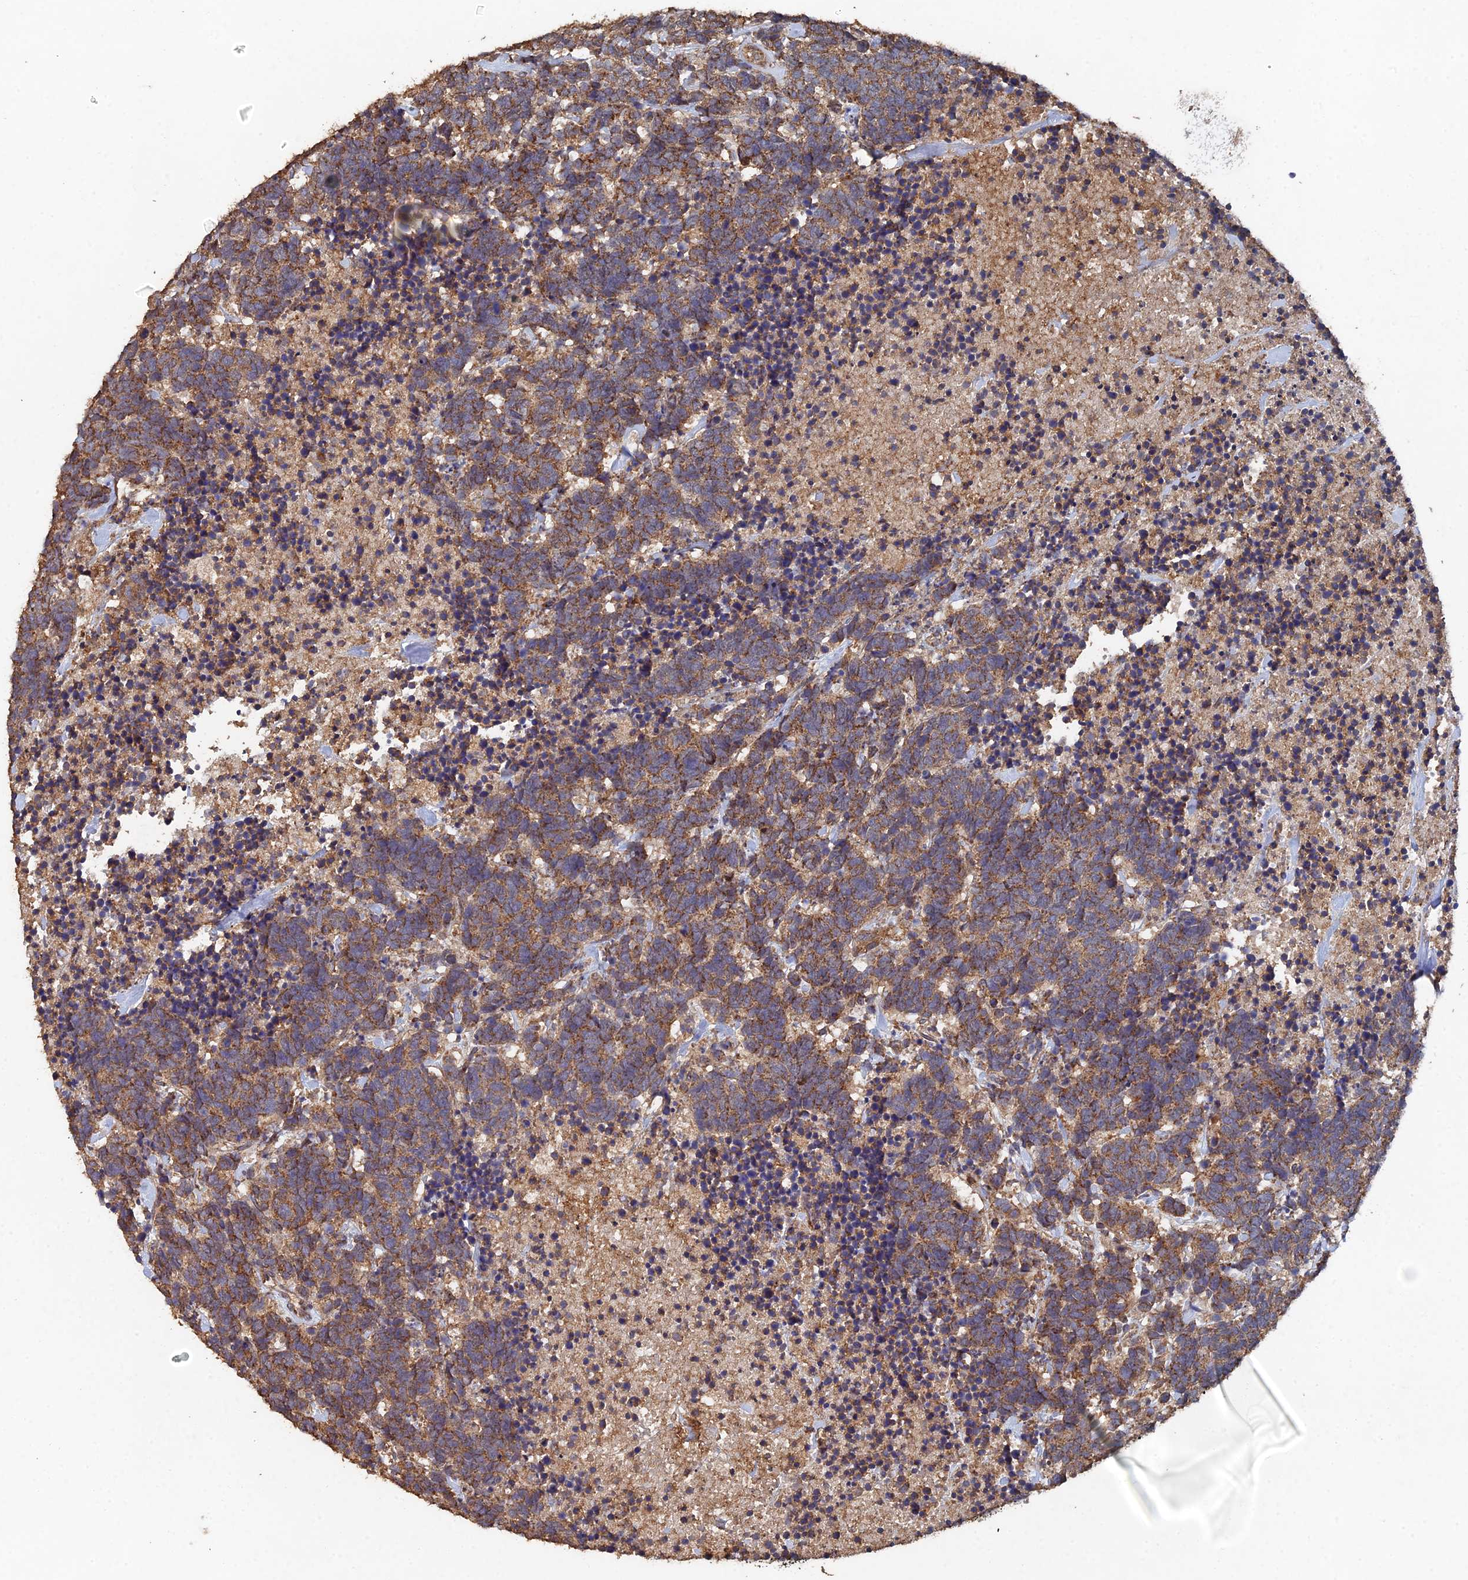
{"staining": {"intensity": "moderate", "quantity": ">75%", "location": "cytoplasmic/membranous"}, "tissue": "carcinoid", "cell_type": "Tumor cells", "image_type": "cancer", "snomed": [{"axis": "morphology", "description": "Carcinoma, NOS"}, {"axis": "morphology", "description": "Carcinoid, malignant, NOS"}, {"axis": "topography", "description": "Prostate"}], "caption": "Brown immunohistochemical staining in carcinoid reveals moderate cytoplasmic/membranous staining in approximately >75% of tumor cells. The protein of interest is shown in brown color, while the nuclei are stained blue.", "gene": "SPANXN4", "patient": {"sex": "male", "age": 57}}